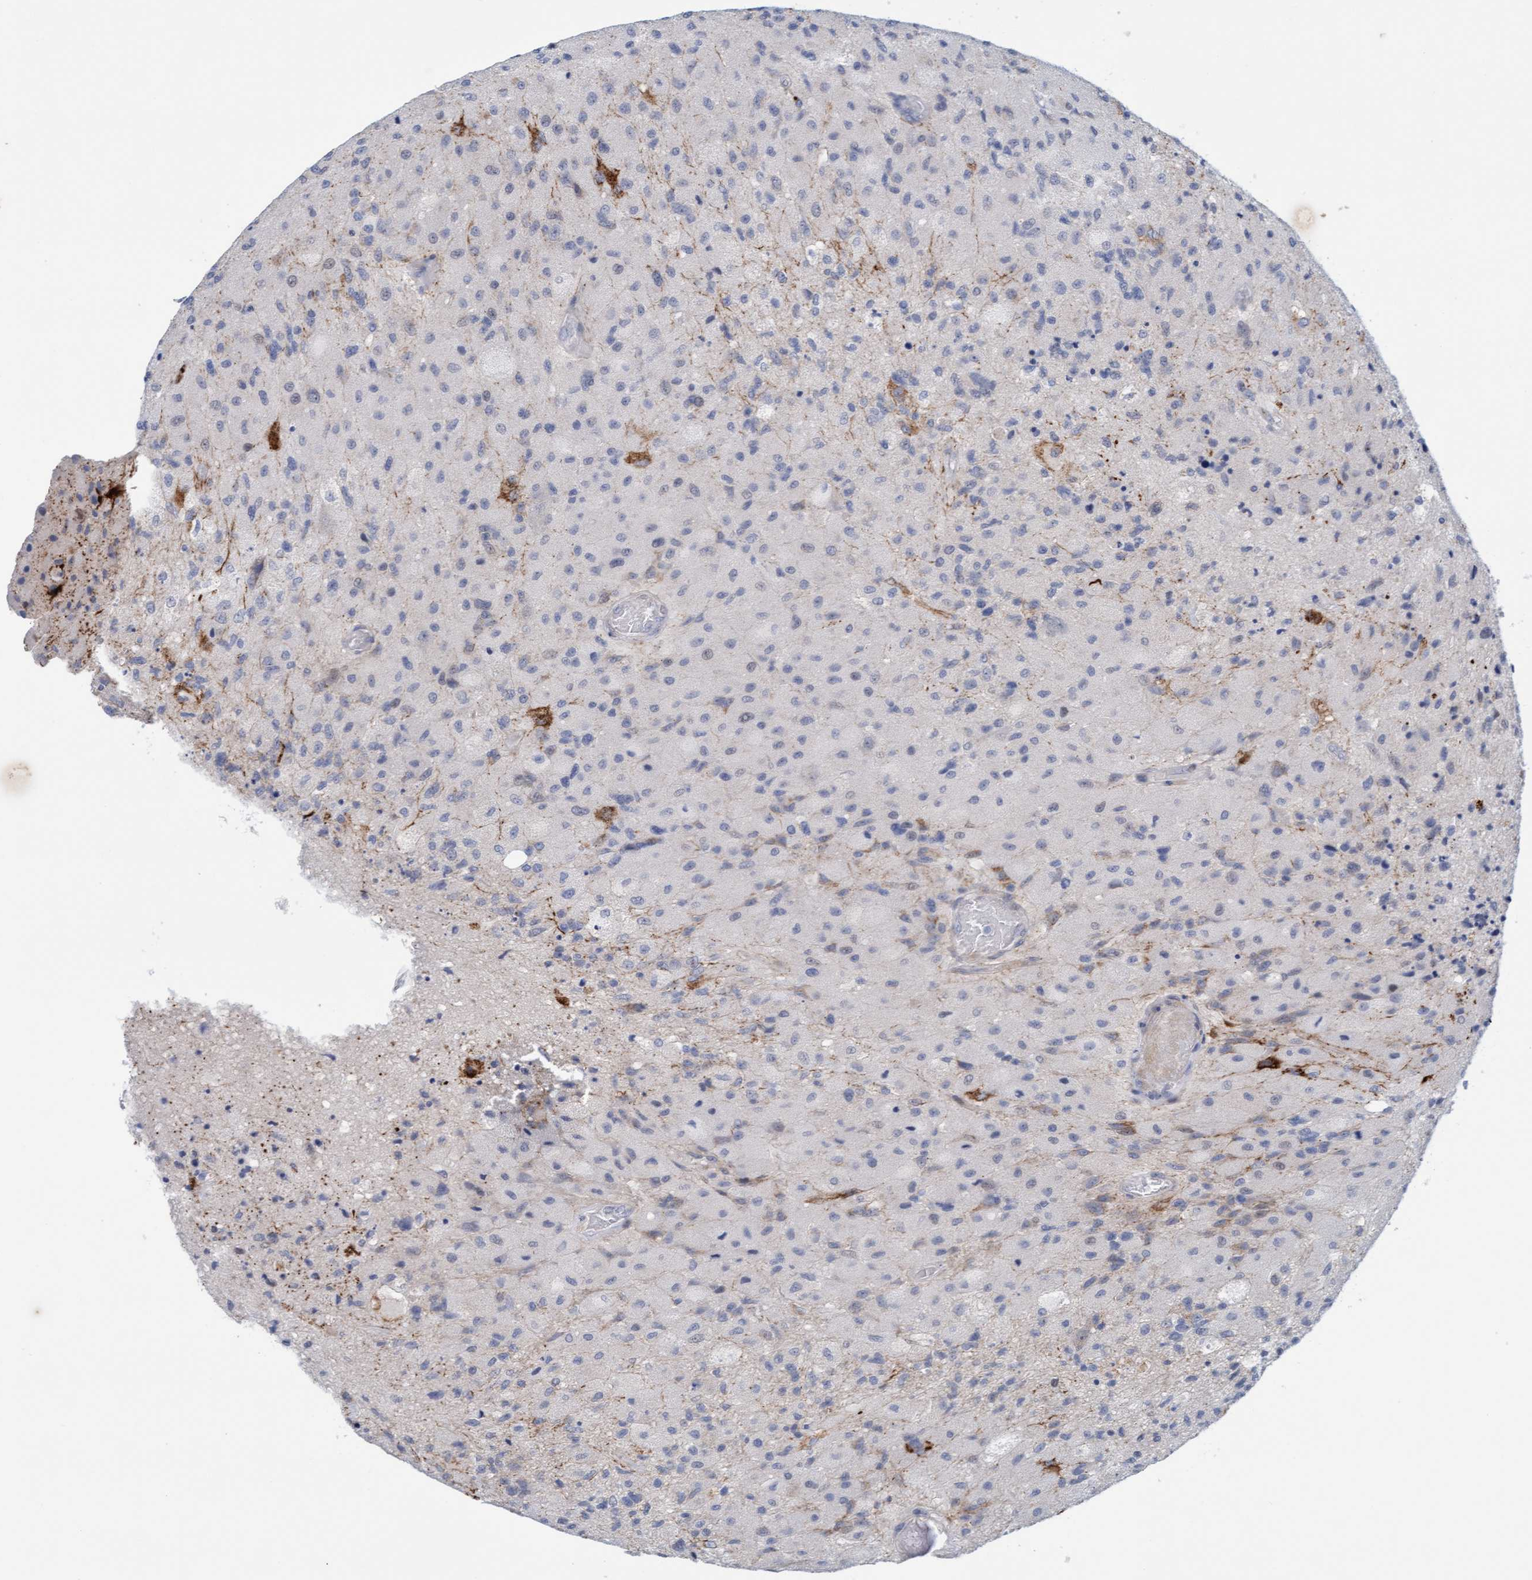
{"staining": {"intensity": "negative", "quantity": "none", "location": "none"}, "tissue": "glioma", "cell_type": "Tumor cells", "image_type": "cancer", "snomed": [{"axis": "morphology", "description": "Normal tissue, NOS"}, {"axis": "morphology", "description": "Glioma, malignant, High grade"}, {"axis": "topography", "description": "Cerebral cortex"}], "caption": "The IHC micrograph has no significant staining in tumor cells of high-grade glioma (malignant) tissue.", "gene": "ZC3H3", "patient": {"sex": "male", "age": 77}}